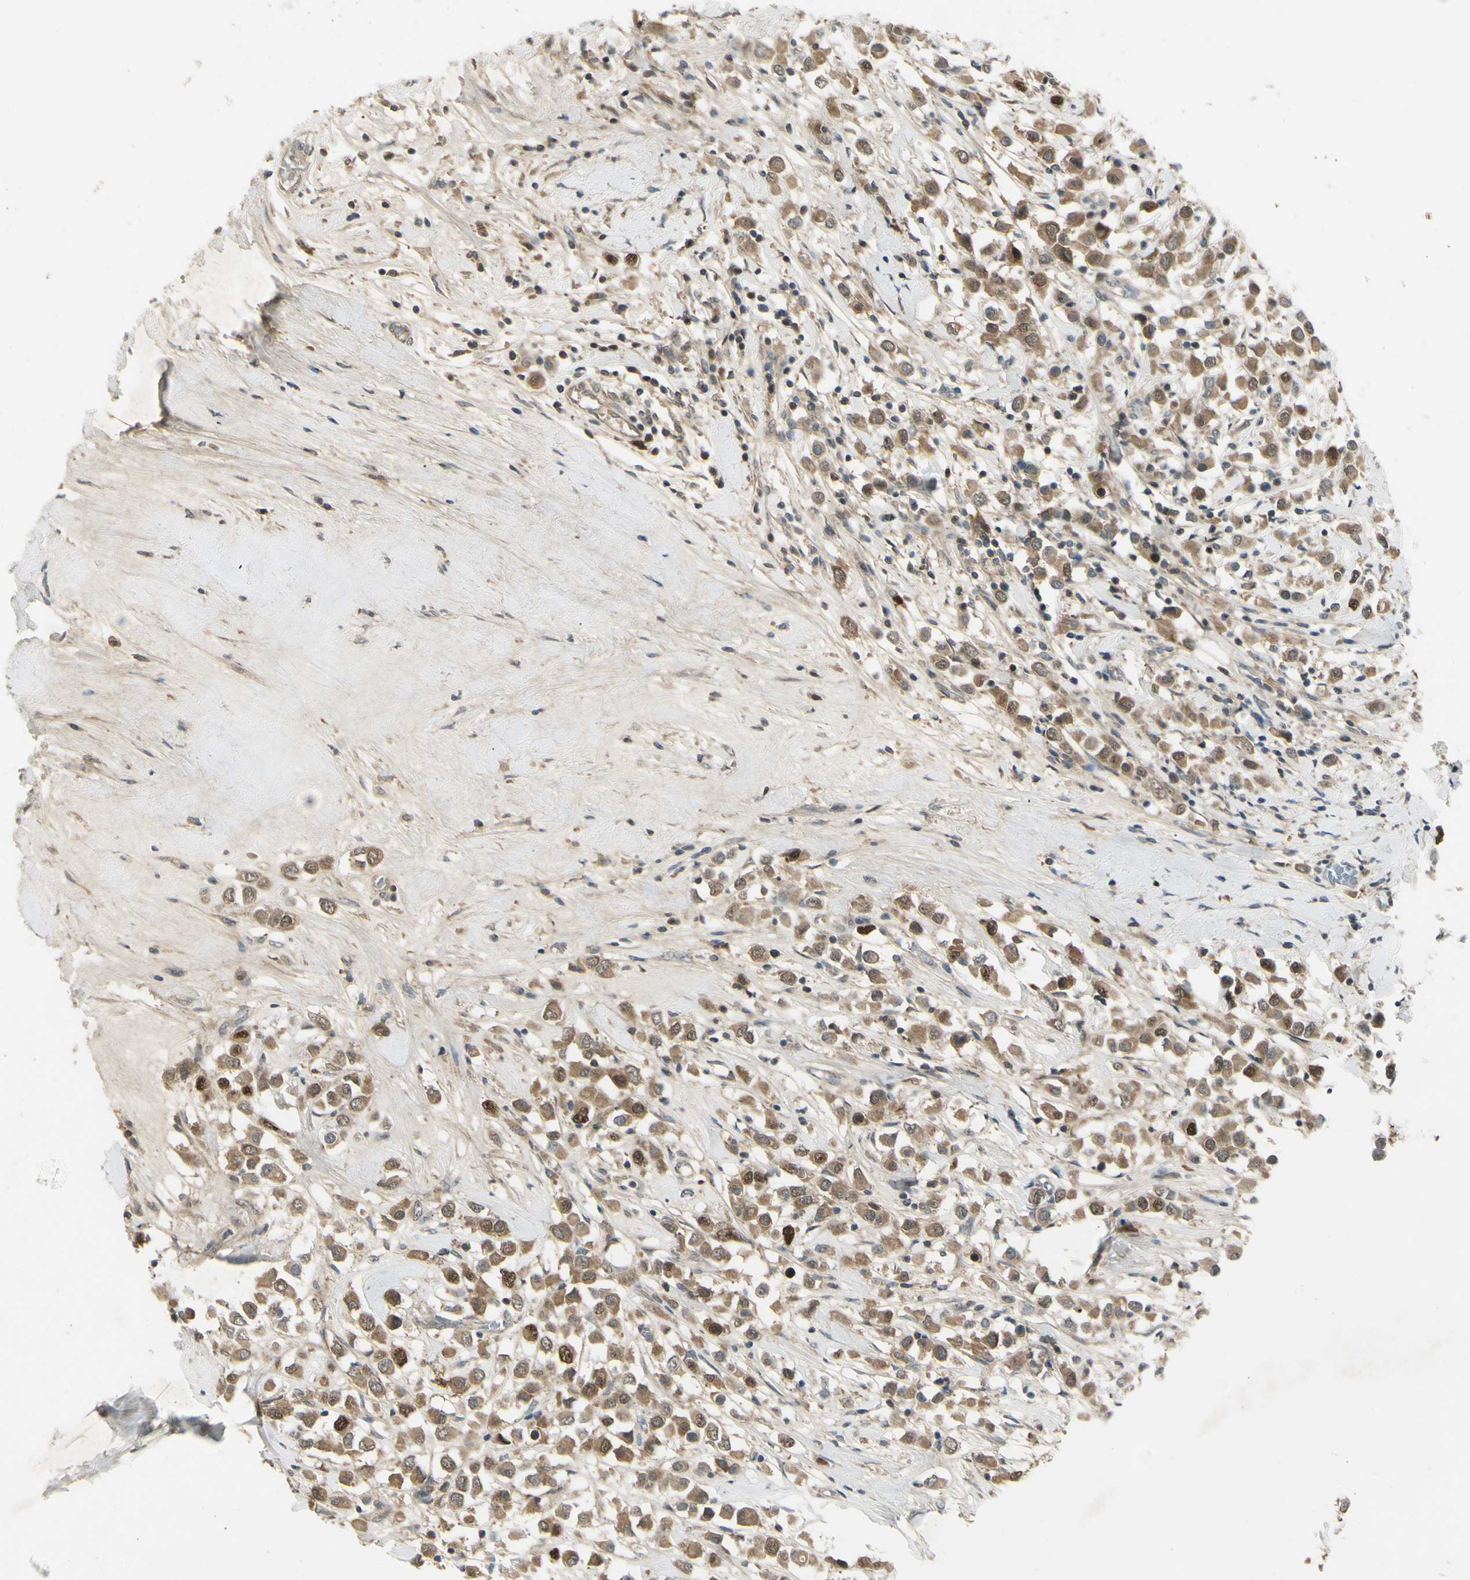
{"staining": {"intensity": "moderate", "quantity": "25%-75%", "location": "nuclear"}, "tissue": "breast cancer", "cell_type": "Tumor cells", "image_type": "cancer", "snomed": [{"axis": "morphology", "description": "Duct carcinoma"}, {"axis": "topography", "description": "Breast"}], "caption": "Human infiltrating ductal carcinoma (breast) stained with a brown dye demonstrates moderate nuclear positive staining in approximately 25%-75% of tumor cells.", "gene": "RAD18", "patient": {"sex": "female", "age": 61}}